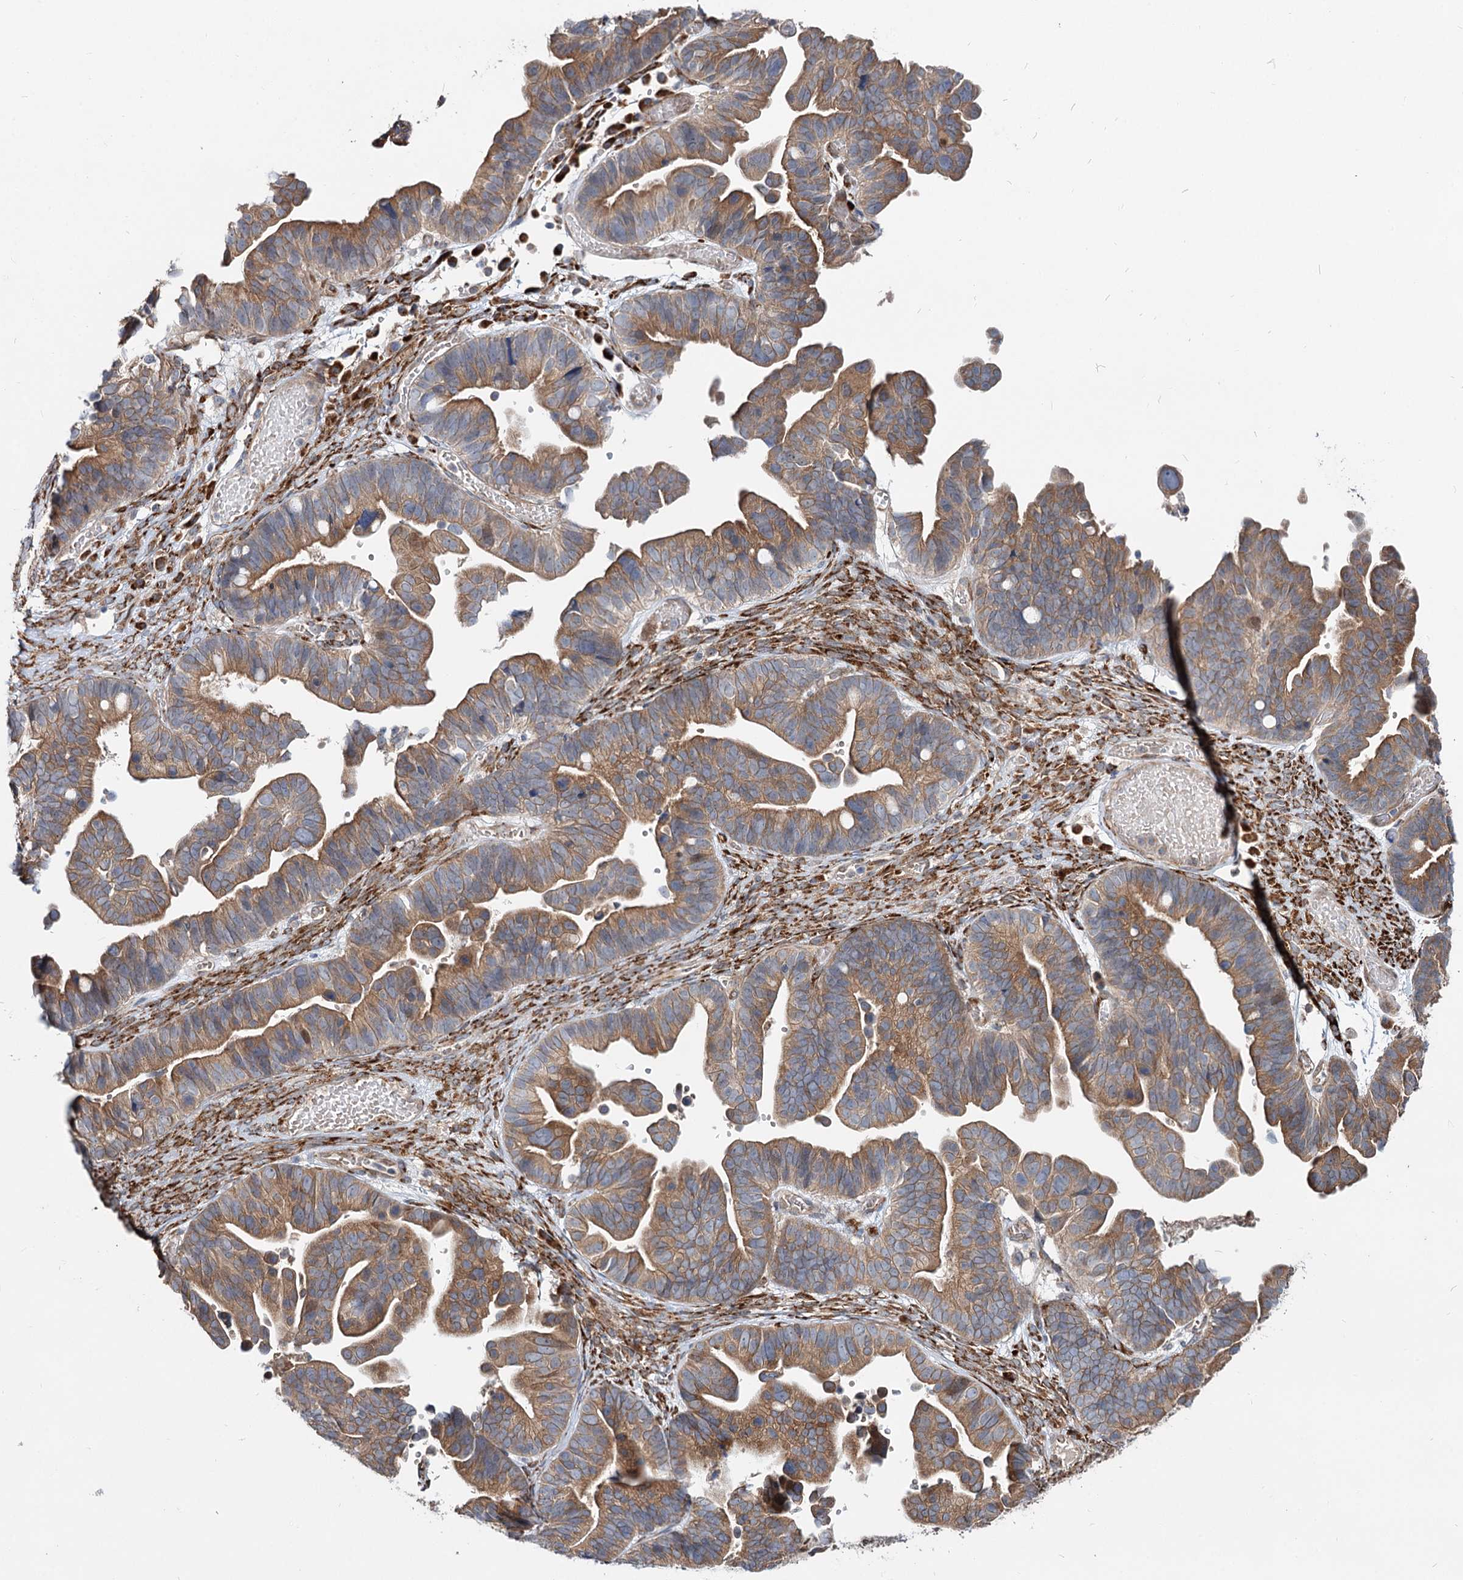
{"staining": {"intensity": "moderate", "quantity": ">75%", "location": "cytoplasmic/membranous"}, "tissue": "ovarian cancer", "cell_type": "Tumor cells", "image_type": "cancer", "snomed": [{"axis": "morphology", "description": "Cystadenocarcinoma, serous, NOS"}, {"axis": "topography", "description": "Ovary"}], "caption": "Immunohistochemistry of human ovarian cancer exhibits medium levels of moderate cytoplasmic/membranous expression in about >75% of tumor cells. (DAB IHC, brown staining for protein, blue staining for nuclei).", "gene": "SPART", "patient": {"sex": "female", "age": 56}}